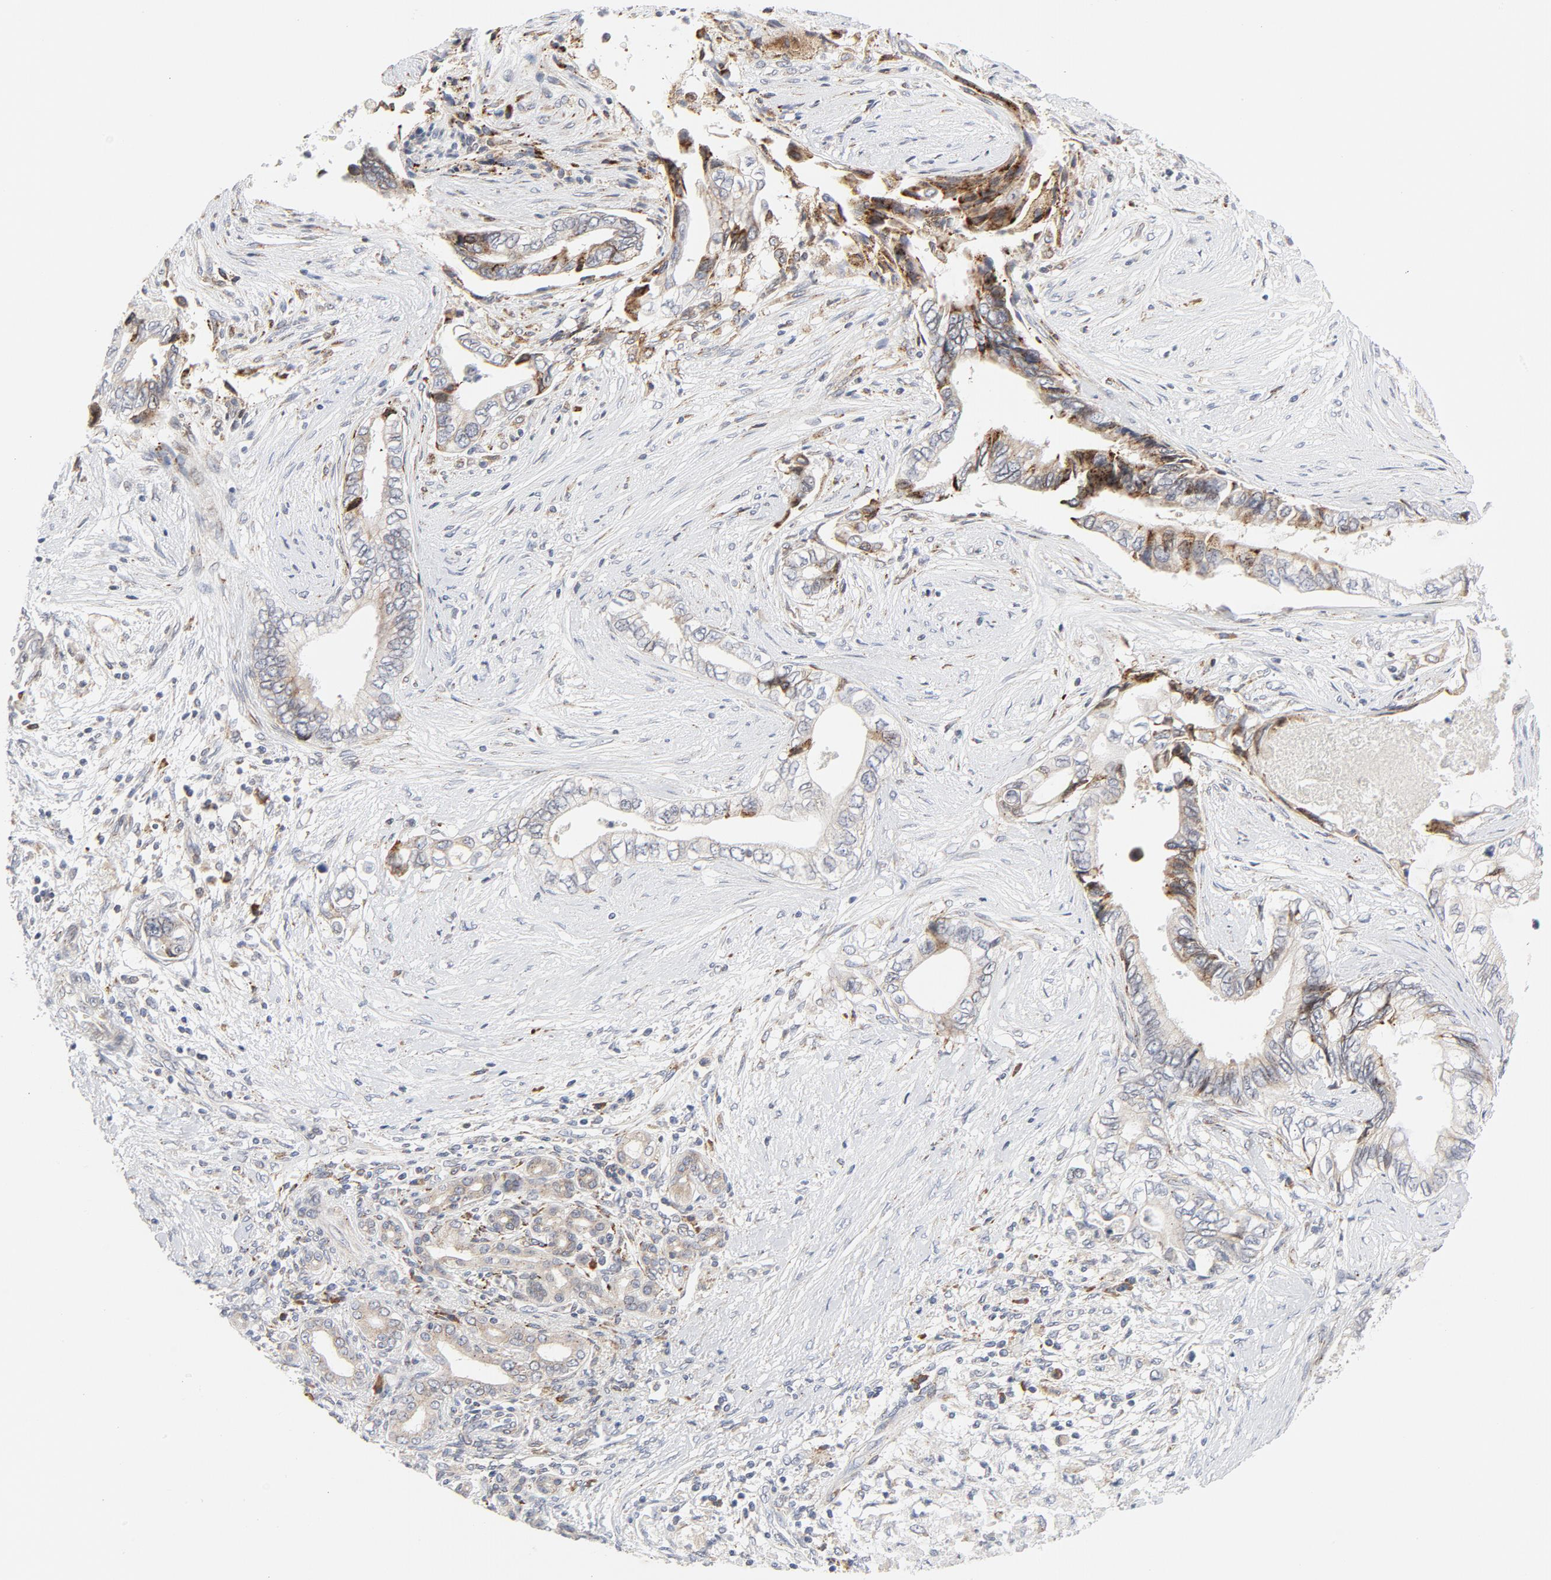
{"staining": {"intensity": "weak", "quantity": ">75%", "location": "cytoplasmic/membranous"}, "tissue": "pancreatic cancer", "cell_type": "Tumor cells", "image_type": "cancer", "snomed": [{"axis": "morphology", "description": "Adenocarcinoma, NOS"}, {"axis": "topography", "description": "Pancreas"}], "caption": "Protein staining demonstrates weak cytoplasmic/membranous expression in approximately >75% of tumor cells in pancreatic cancer (adenocarcinoma).", "gene": "LRP6", "patient": {"sex": "female", "age": 66}}